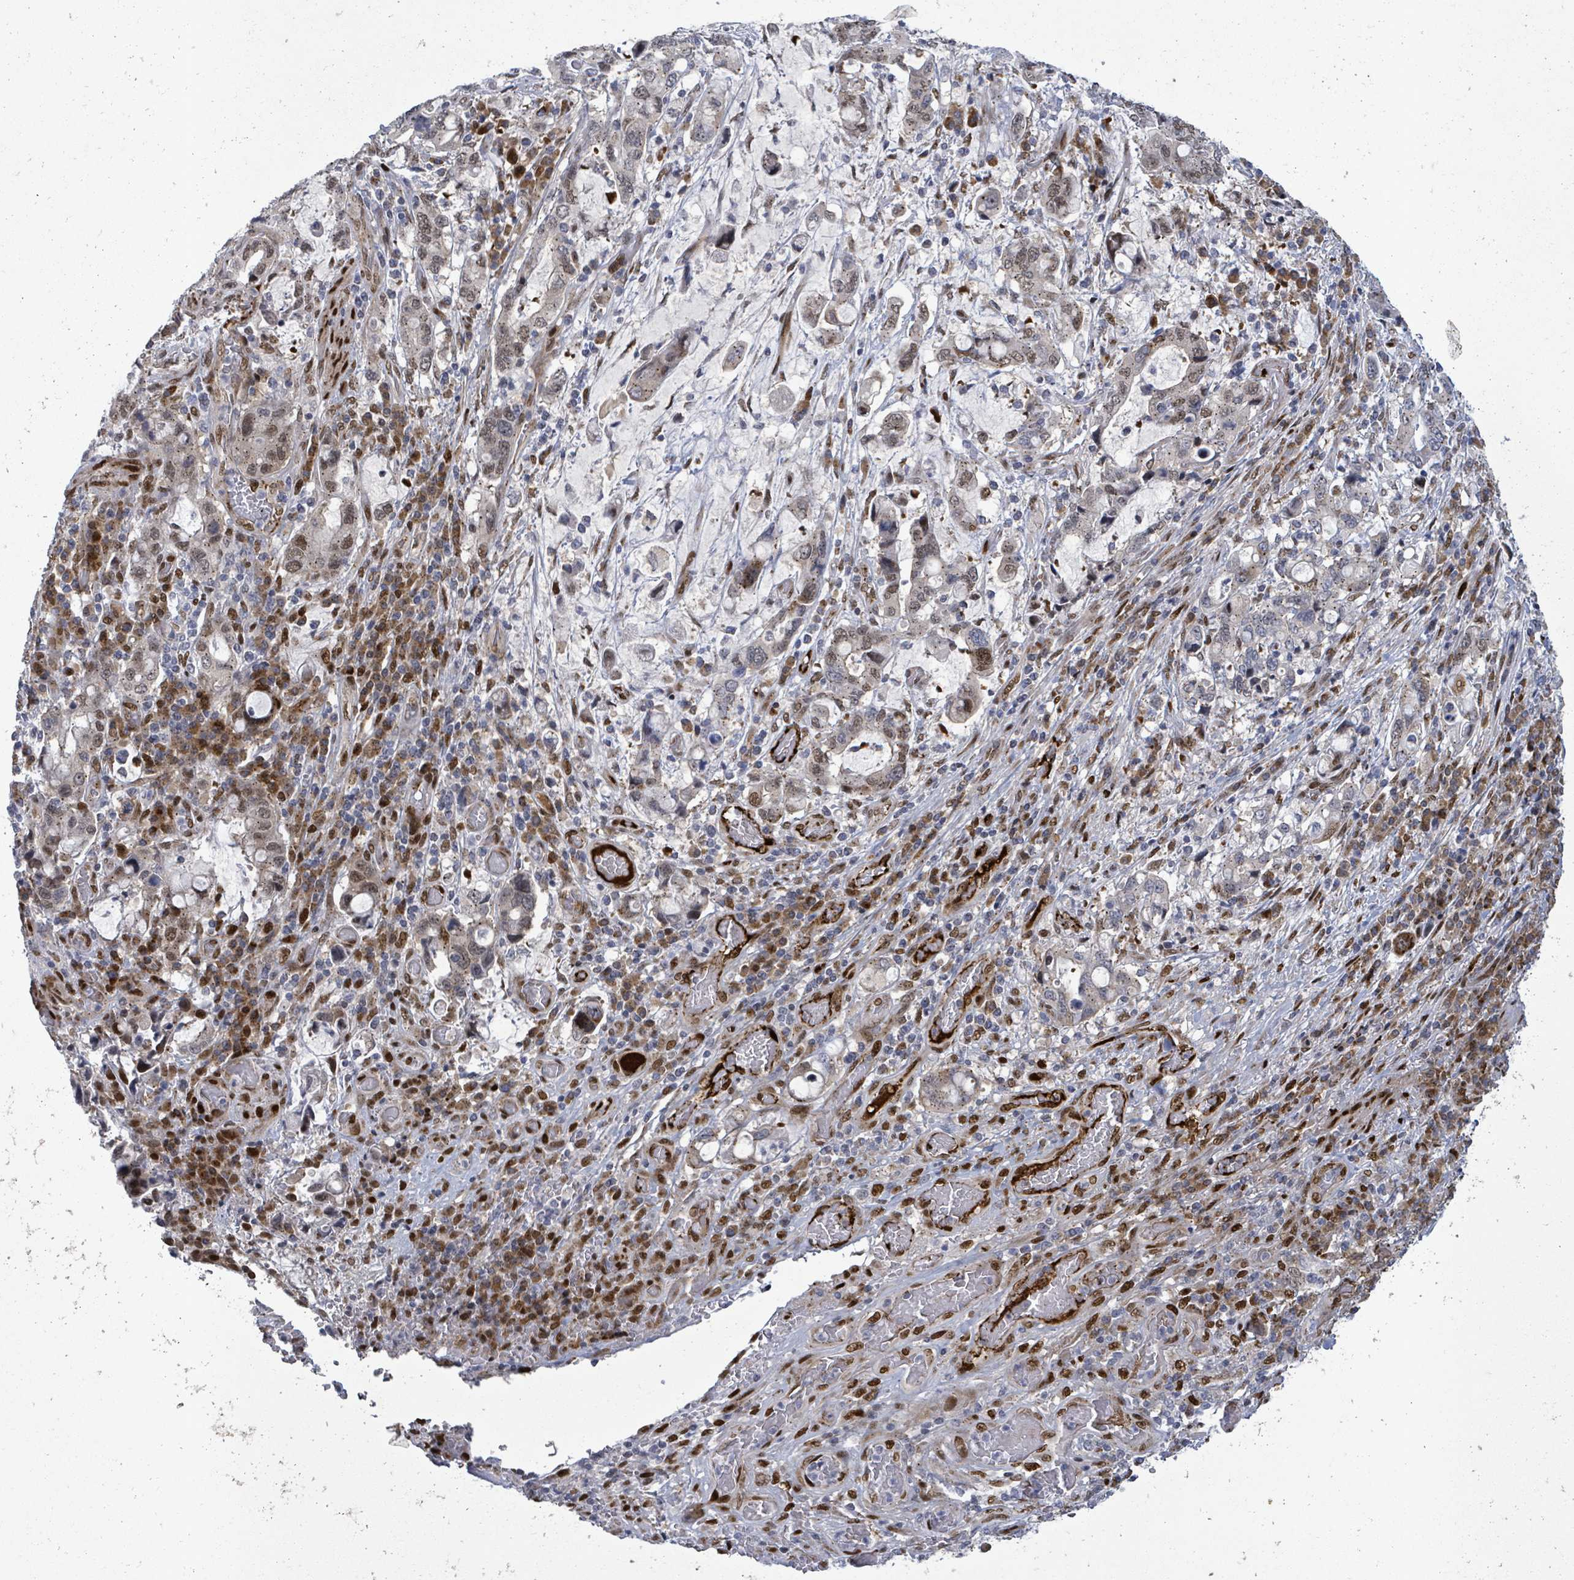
{"staining": {"intensity": "negative", "quantity": "none", "location": "none"}, "tissue": "stomach cancer", "cell_type": "Tumor cells", "image_type": "cancer", "snomed": [{"axis": "morphology", "description": "Adenocarcinoma, NOS"}, {"axis": "topography", "description": "Stomach, upper"}, {"axis": "topography", "description": "Stomach"}], "caption": "The micrograph reveals no significant expression in tumor cells of stomach cancer (adenocarcinoma).", "gene": "TUSC1", "patient": {"sex": "male", "age": 62}}